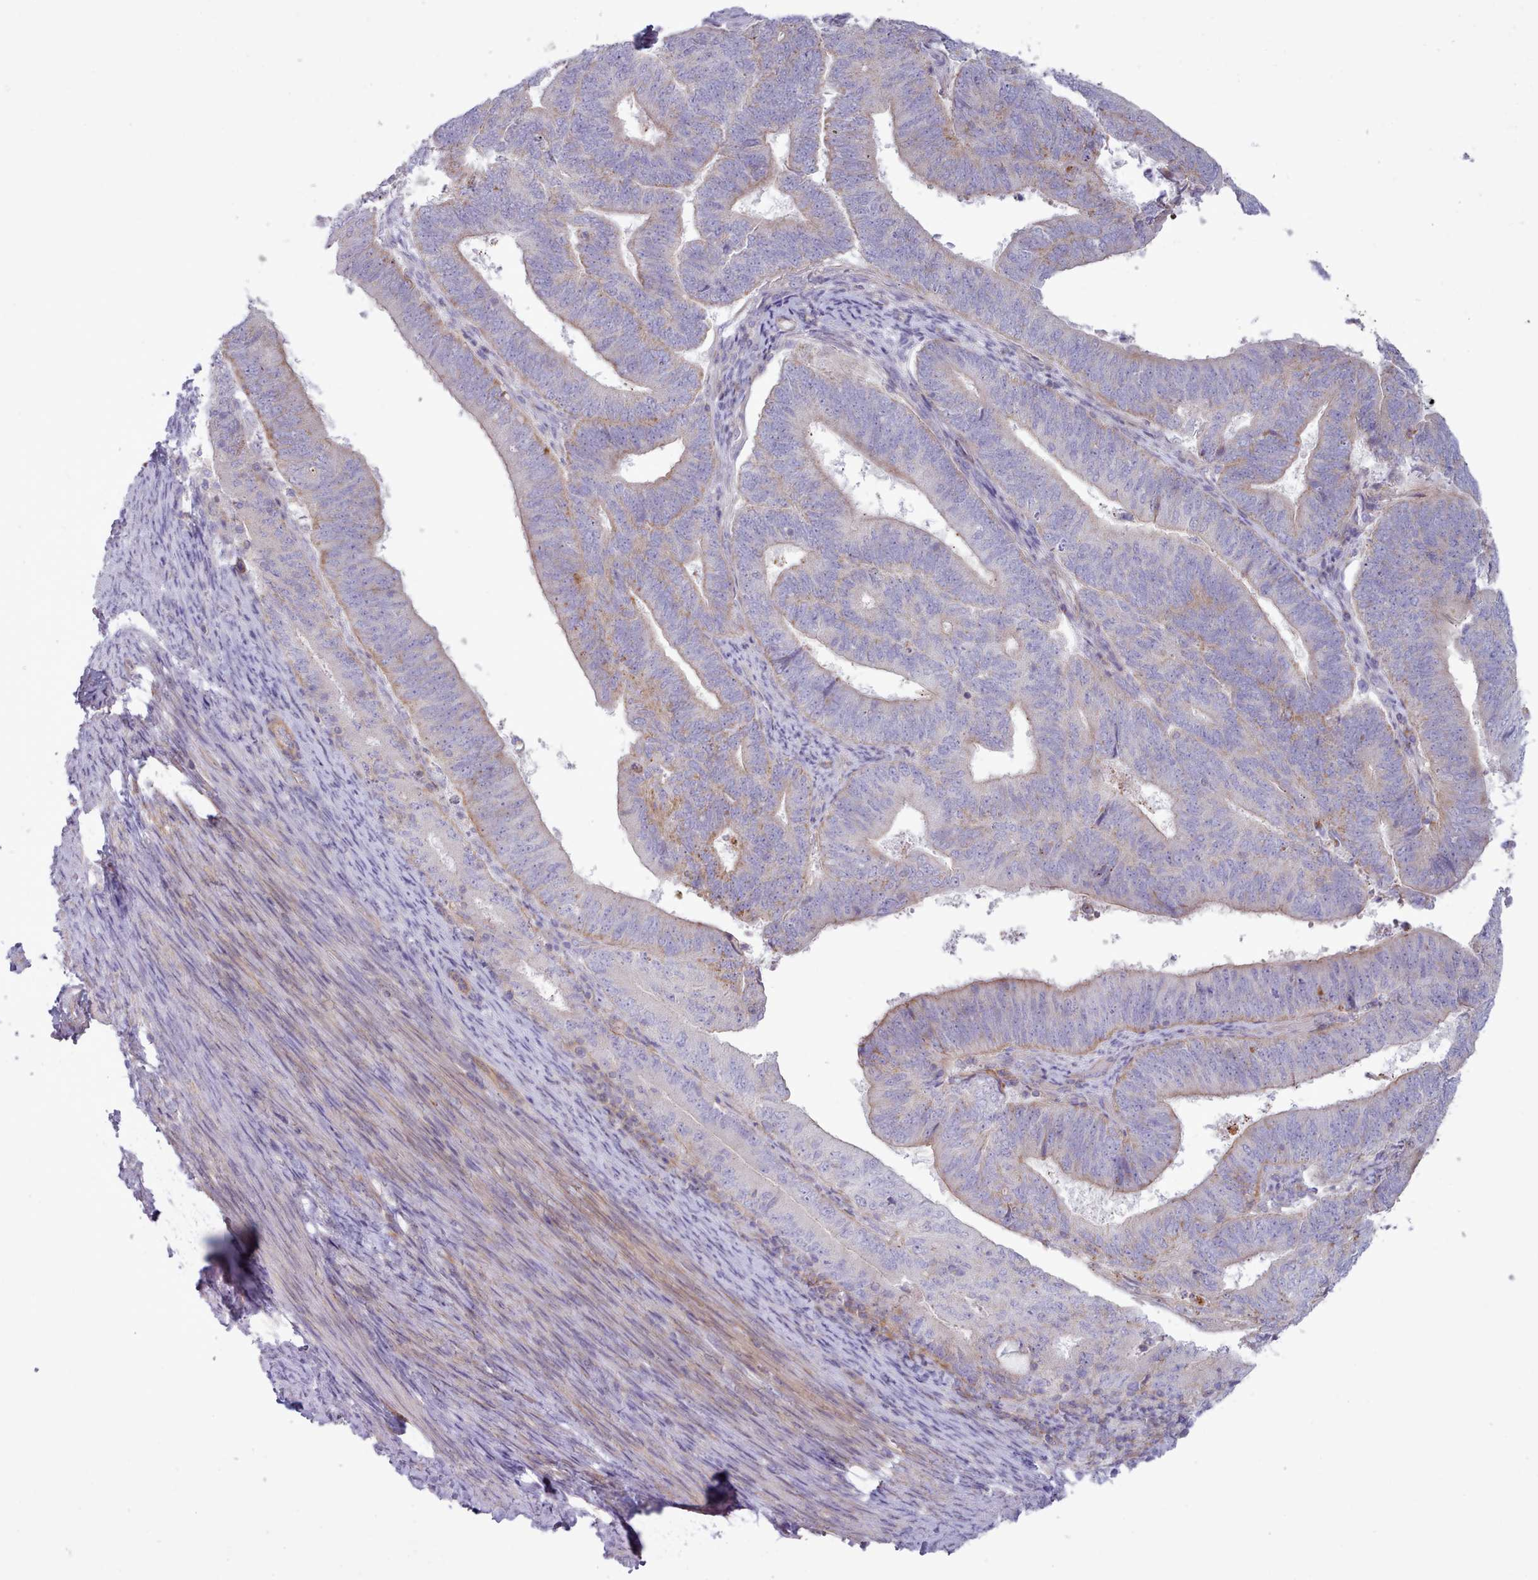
{"staining": {"intensity": "weak", "quantity": "<25%", "location": "cytoplasmic/membranous"}, "tissue": "endometrial cancer", "cell_type": "Tumor cells", "image_type": "cancer", "snomed": [{"axis": "morphology", "description": "Adenocarcinoma, NOS"}, {"axis": "topography", "description": "Endometrium"}], "caption": "This image is of endometrial adenocarcinoma stained with IHC to label a protein in brown with the nuclei are counter-stained blue. There is no expression in tumor cells.", "gene": "TENT4B", "patient": {"sex": "female", "age": 70}}